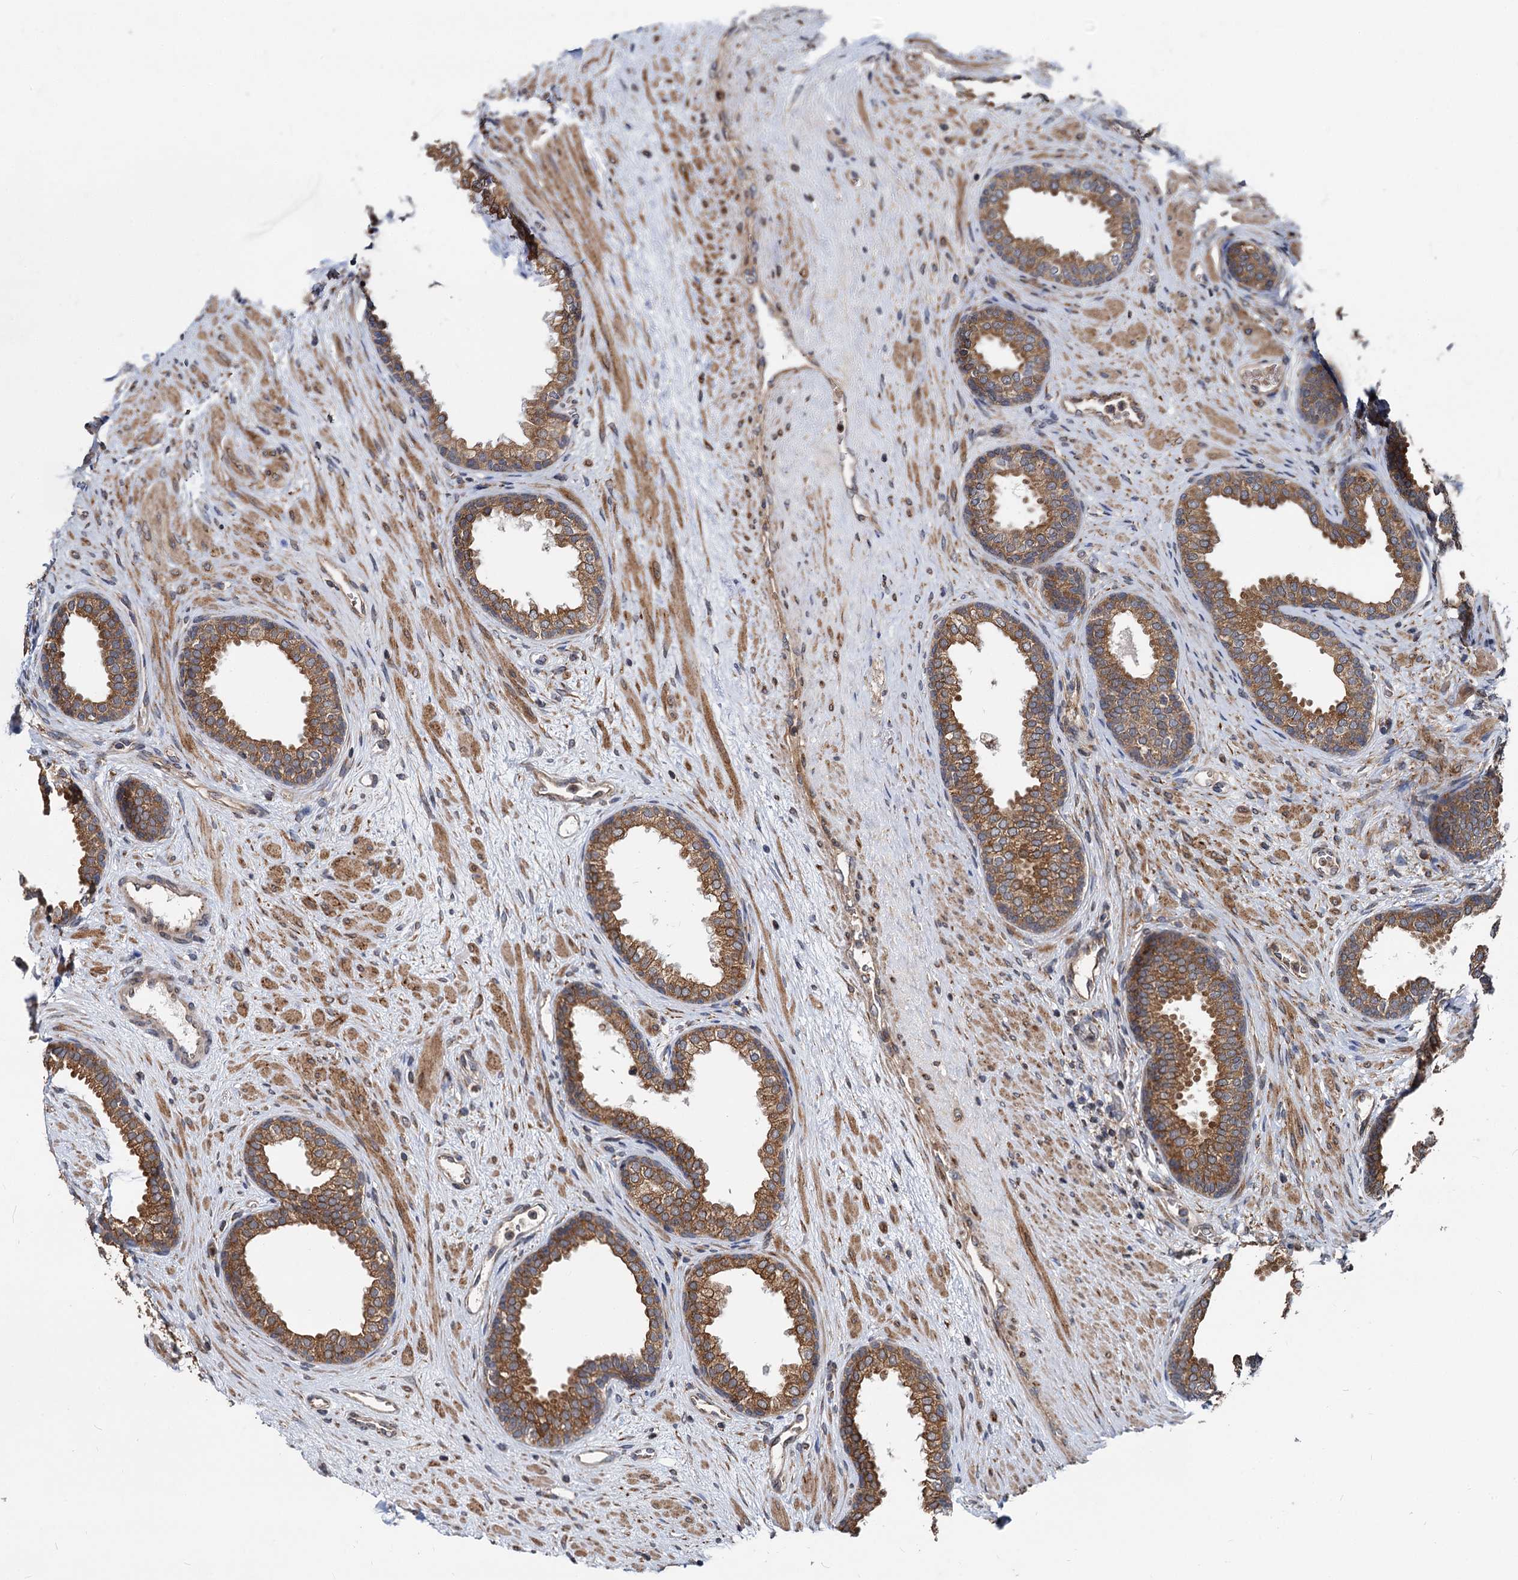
{"staining": {"intensity": "moderate", "quantity": ">75%", "location": "cytoplasmic/membranous"}, "tissue": "prostate", "cell_type": "Glandular cells", "image_type": "normal", "snomed": [{"axis": "morphology", "description": "Normal tissue, NOS"}, {"axis": "topography", "description": "Prostate"}], "caption": "Moderate cytoplasmic/membranous expression is identified in approximately >75% of glandular cells in normal prostate. The protein is shown in brown color, while the nuclei are stained blue.", "gene": "STIM1", "patient": {"sex": "male", "age": 76}}